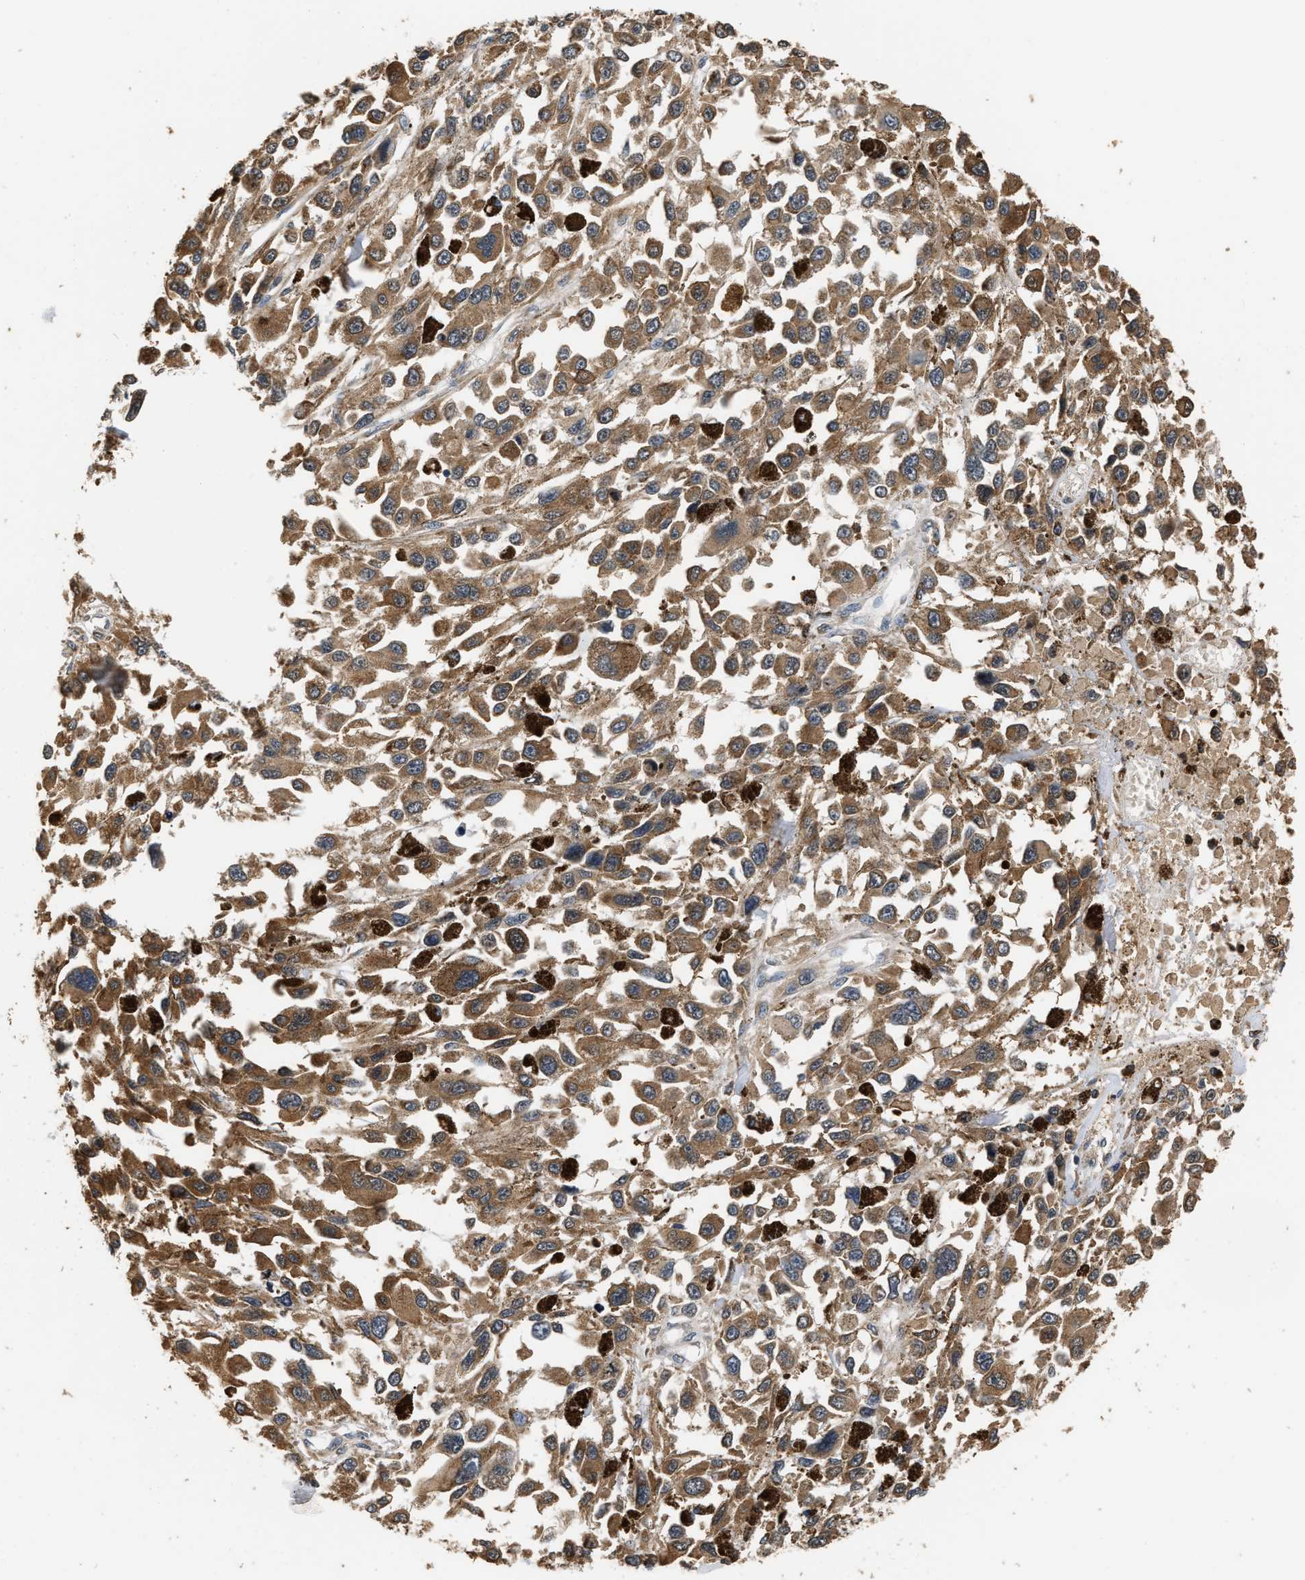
{"staining": {"intensity": "moderate", "quantity": ">75%", "location": "cytoplasmic/membranous"}, "tissue": "melanoma", "cell_type": "Tumor cells", "image_type": "cancer", "snomed": [{"axis": "morphology", "description": "Malignant melanoma, Metastatic site"}, {"axis": "topography", "description": "Lymph node"}], "caption": "The photomicrograph displays immunohistochemical staining of malignant melanoma (metastatic site). There is moderate cytoplasmic/membranous expression is identified in about >75% of tumor cells.", "gene": "GPI", "patient": {"sex": "male", "age": 59}}